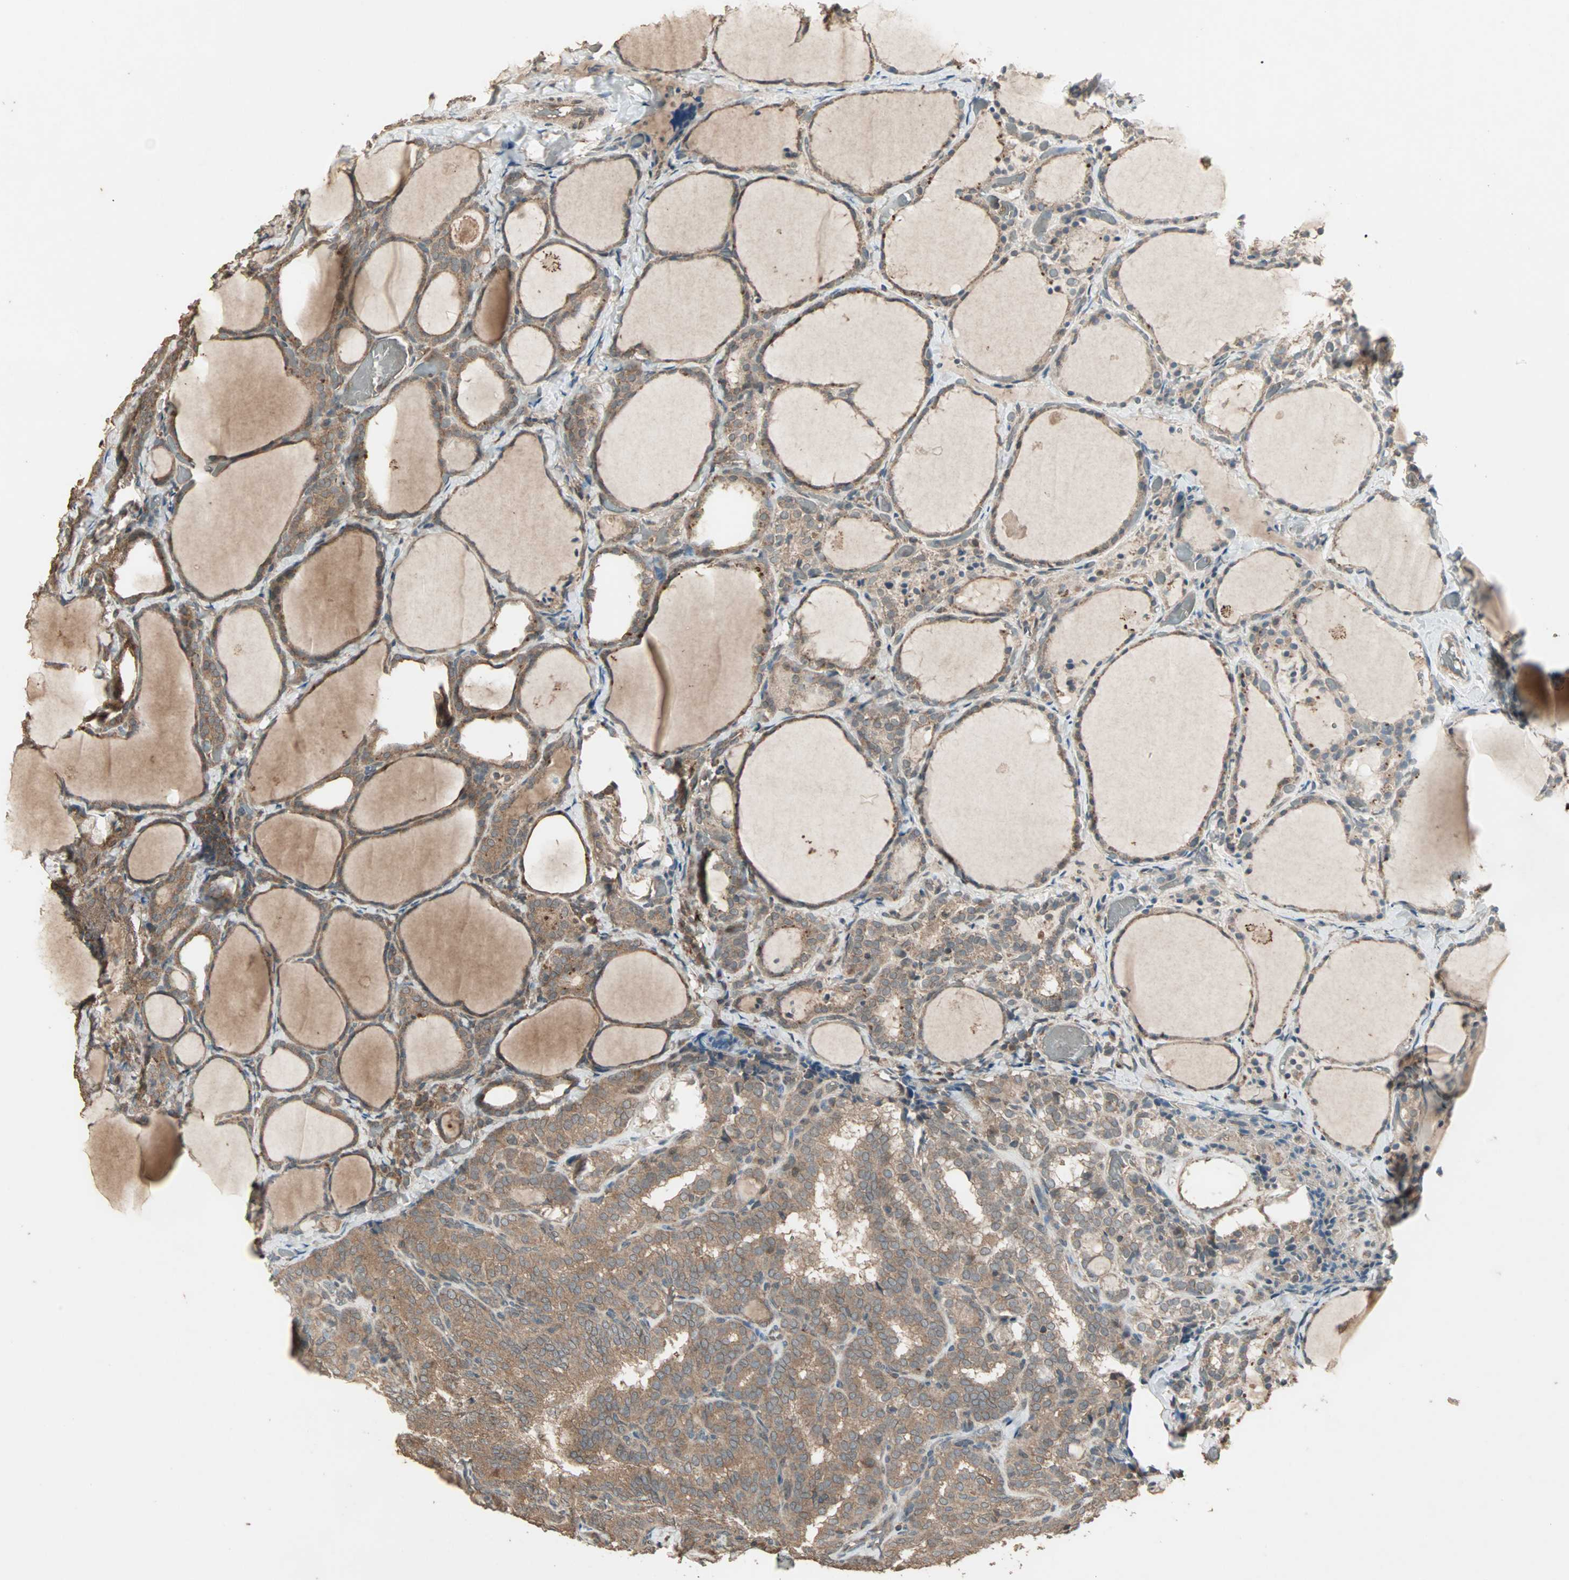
{"staining": {"intensity": "moderate", "quantity": ">75%", "location": "cytoplasmic/membranous"}, "tissue": "thyroid cancer", "cell_type": "Tumor cells", "image_type": "cancer", "snomed": [{"axis": "morphology", "description": "Normal tissue, NOS"}, {"axis": "morphology", "description": "Papillary adenocarcinoma, NOS"}, {"axis": "topography", "description": "Thyroid gland"}], "caption": "Papillary adenocarcinoma (thyroid) stained with a protein marker displays moderate staining in tumor cells.", "gene": "UBAC1", "patient": {"sex": "female", "age": 30}}